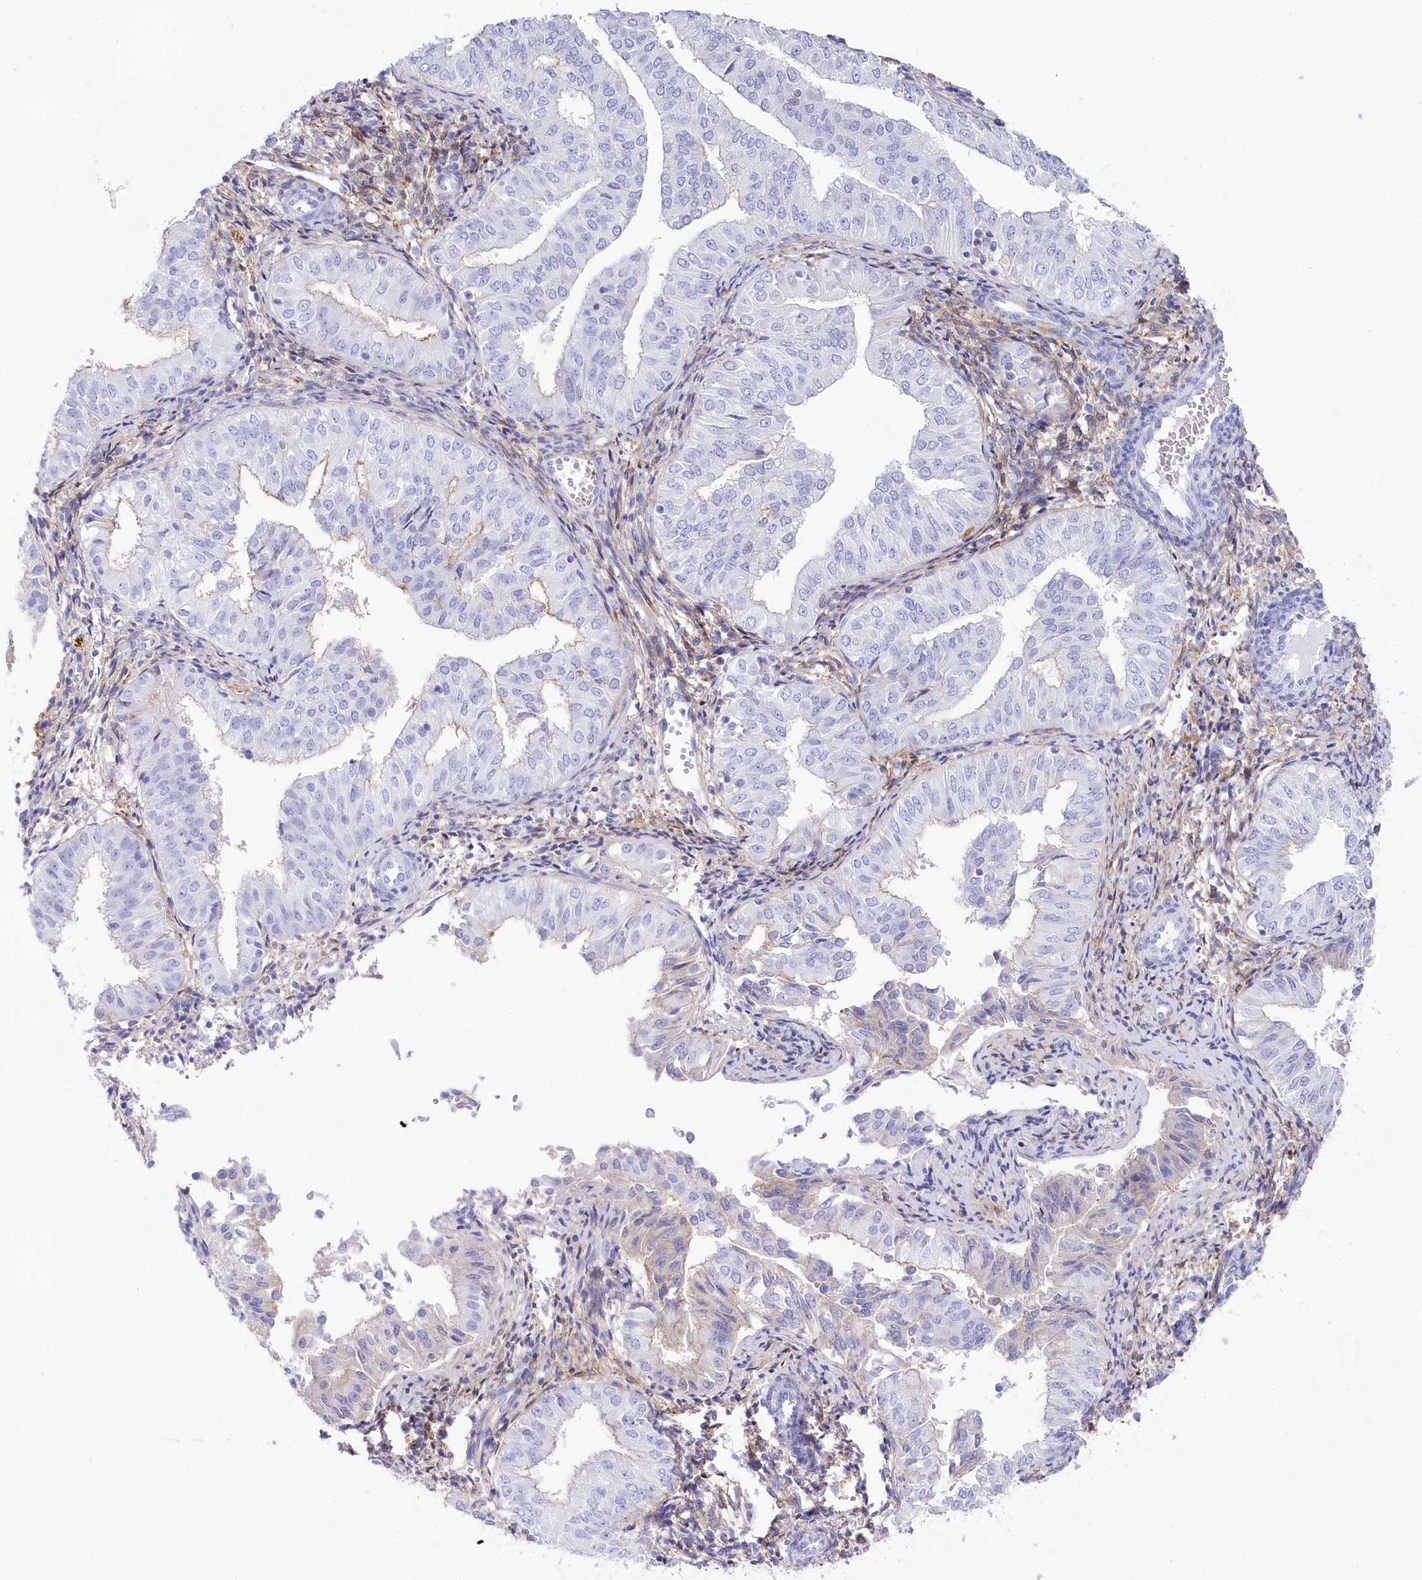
{"staining": {"intensity": "negative", "quantity": "none", "location": "none"}, "tissue": "endometrial cancer", "cell_type": "Tumor cells", "image_type": "cancer", "snomed": [{"axis": "morphology", "description": "Normal tissue, NOS"}, {"axis": "morphology", "description": "Adenocarcinoma, NOS"}, {"axis": "topography", "description": "Endometrium"}], "caption": "This is an immunohistochemistry (IHC) histopathology image of human adenocarcinoma (endometrial). There is no staining in tumor cells.", "gene": "DNAJC19", "patient": {"sex": "female", "age": 53}}